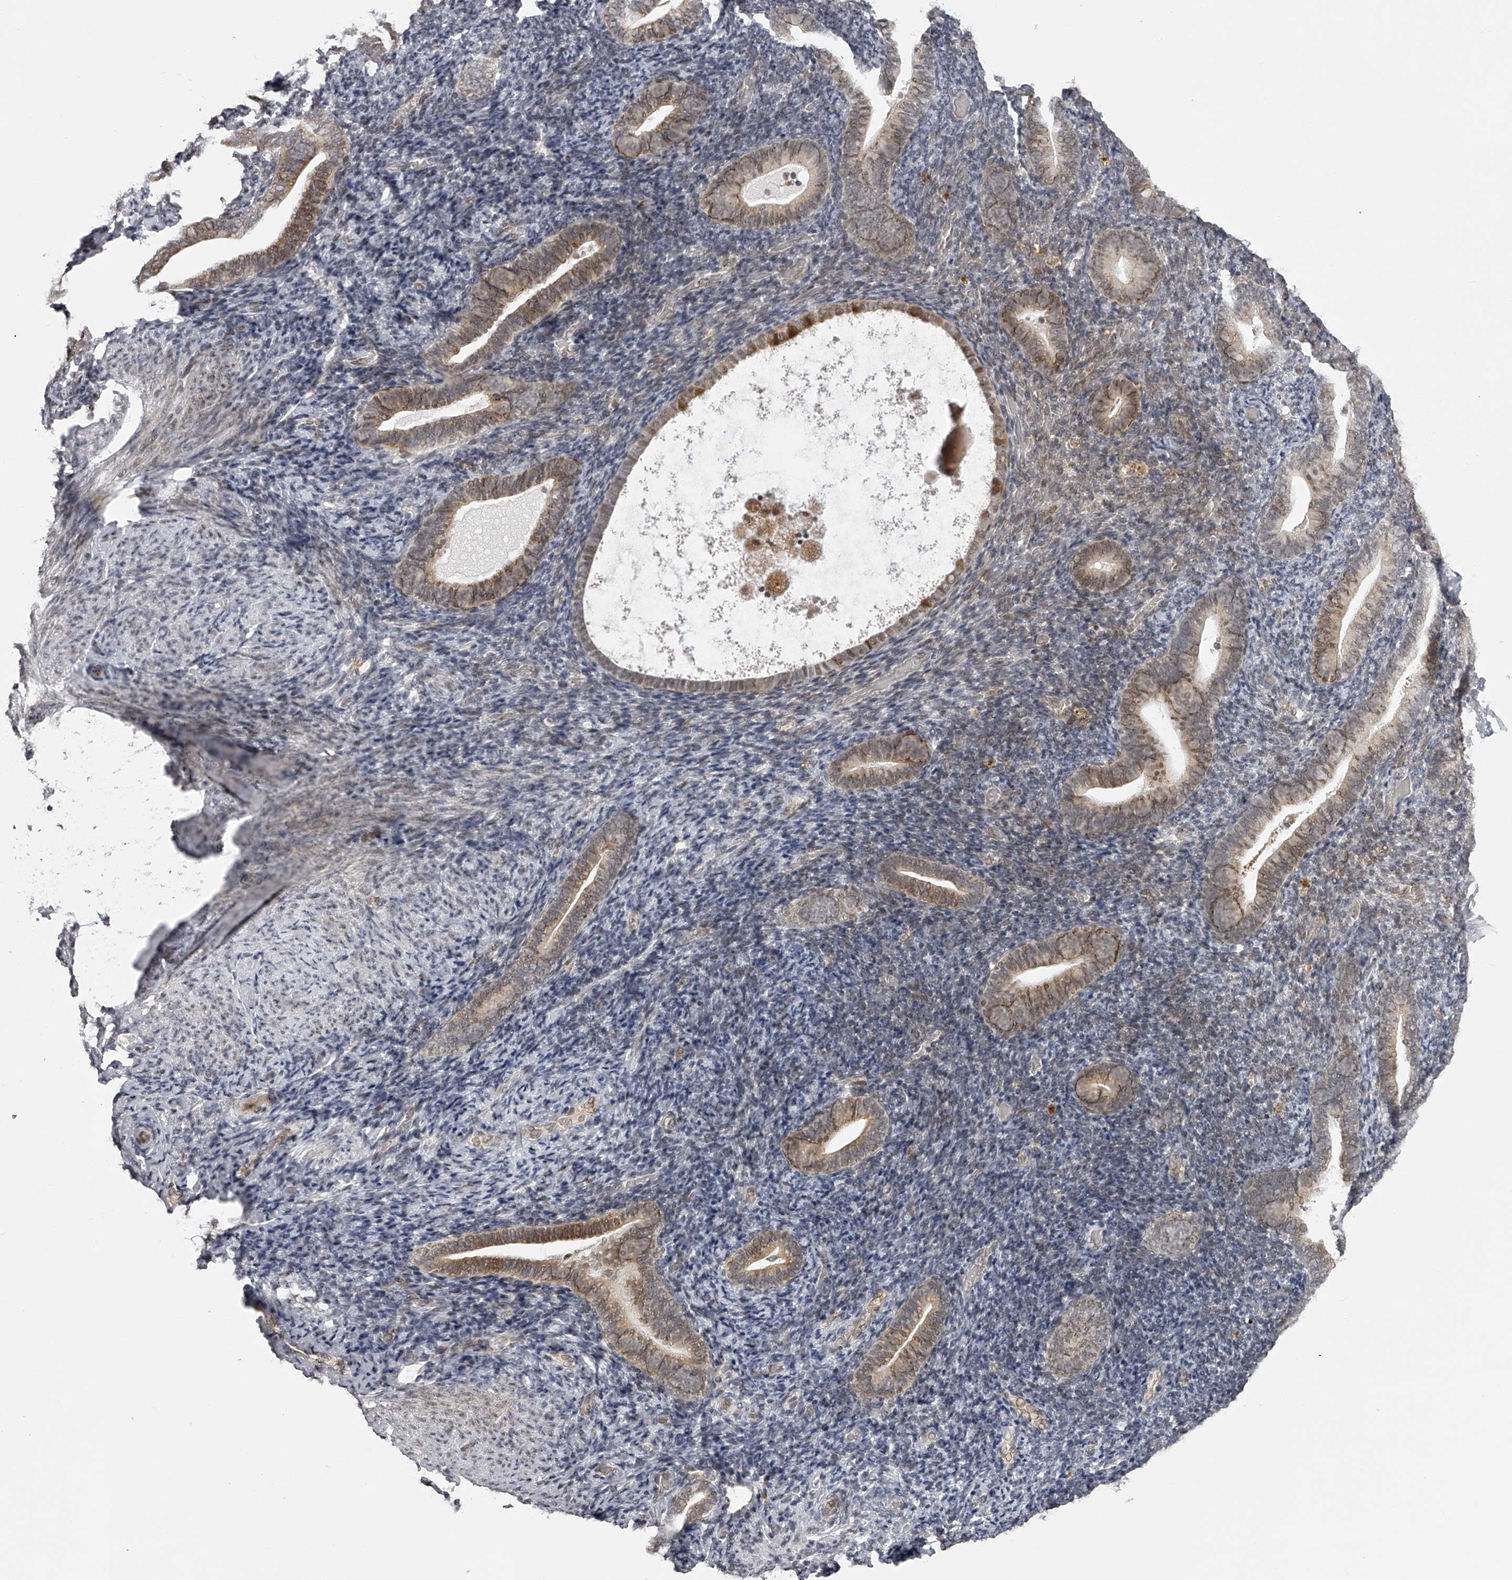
{"staining": {"intensity": "negative", "quantity": "none", "location": "none"}, "tissue": "endometrium", "cell_type": "Cells in endometrial stroma", "image_type": "normal", "snomed": [{"axis": "morphology", "description": "Normal tissue, NOS"}, {"axis": "topography", "description": "Endometrium"}], "caption": "This is an IHC image of normal endometrium. There is no expression in cells in endometrial stroma.", "gene": "ODF2L", "patient": {"sex": "female", "age": 51}}